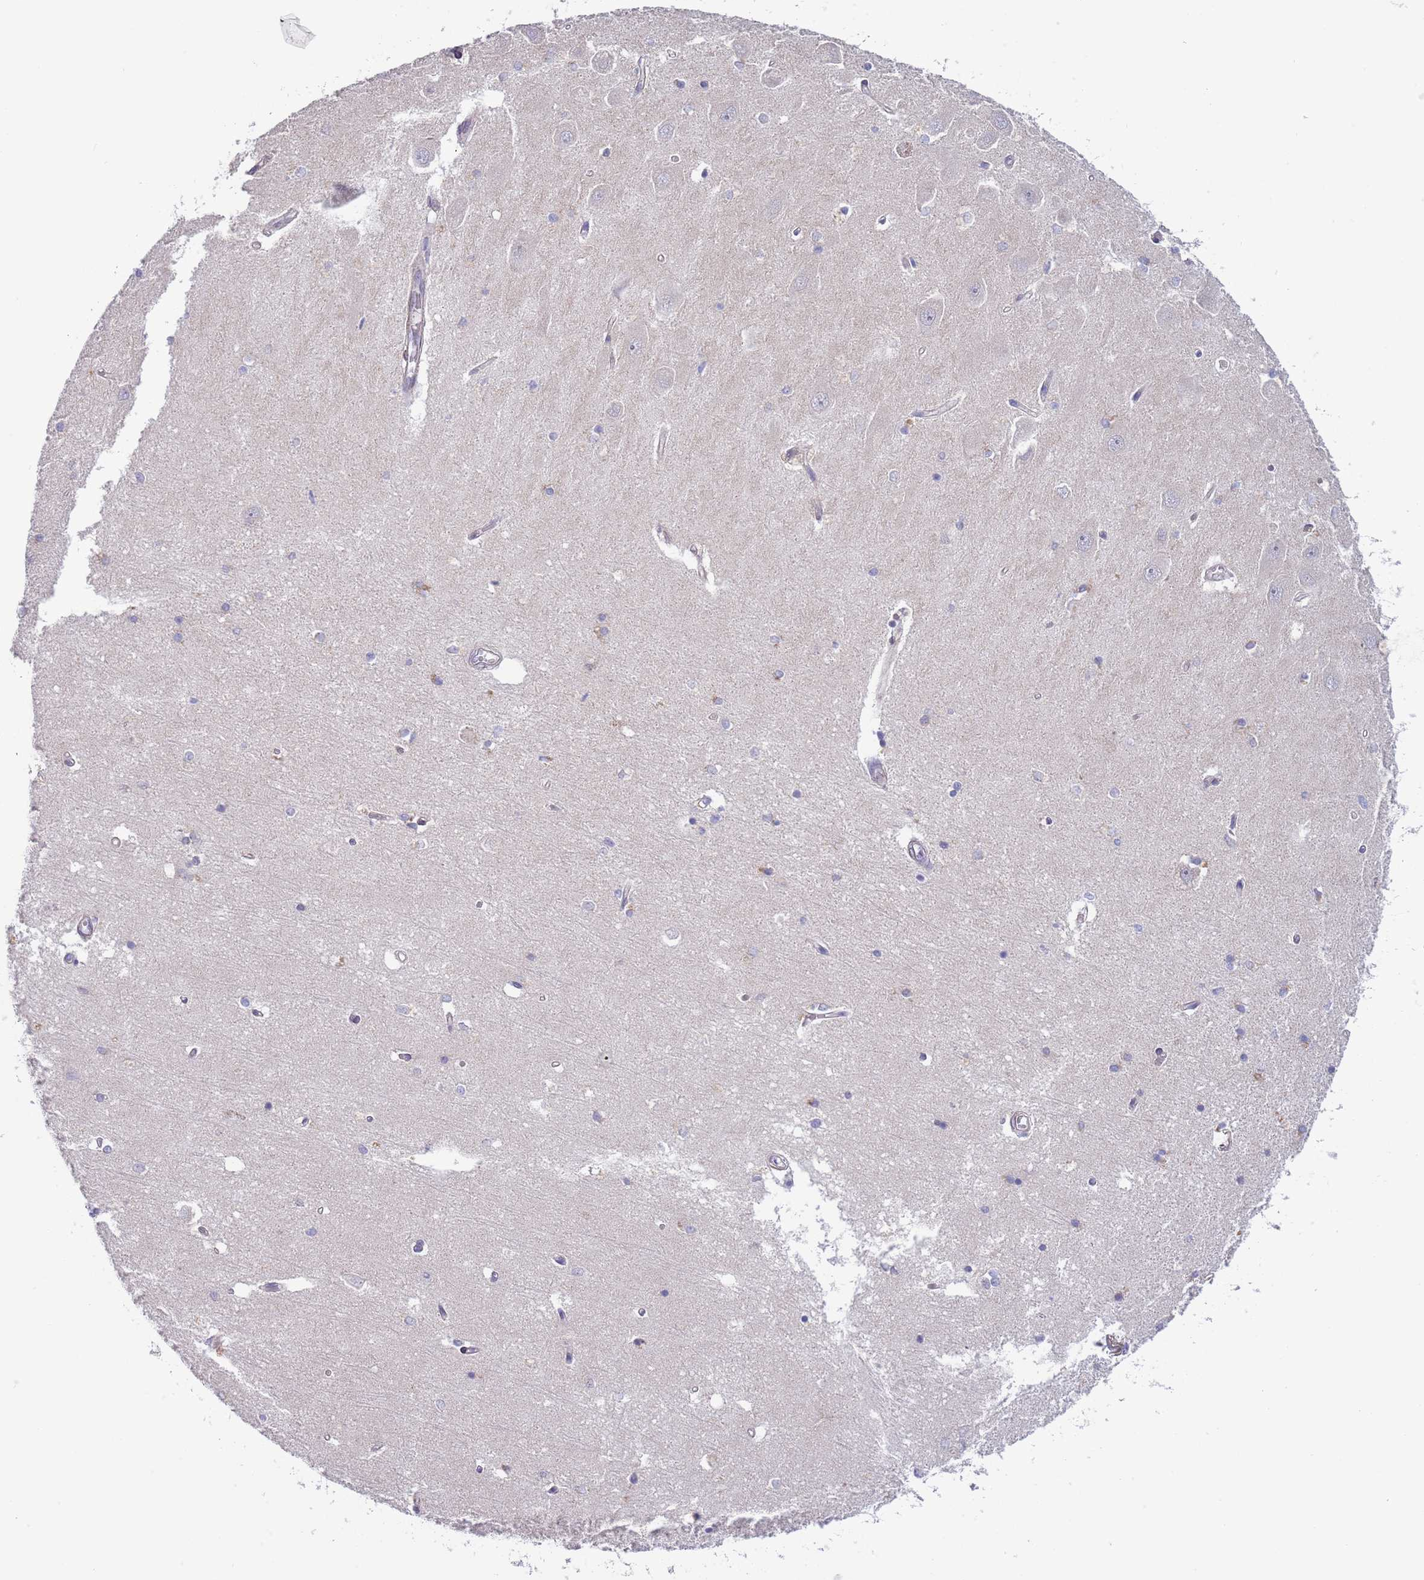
{"staining": {"intensity": "negative", "quantity": "none", "location": "none"}, "tissue": "hippocampus", "cell_type": "Glial cells", "image_type": "normal", "snomed": [{"axis": "morphology", "description": "Normal tissue, NOS"}, {"axis": "topography", "description": "Hippocampus"}], "caption": "Immunohistochemical staining of unremarkable human hippocampus exhibits no significant positivity in glial cells.", "gene": "PIMREG", "patient": {"sex": "male", "age": 45}}